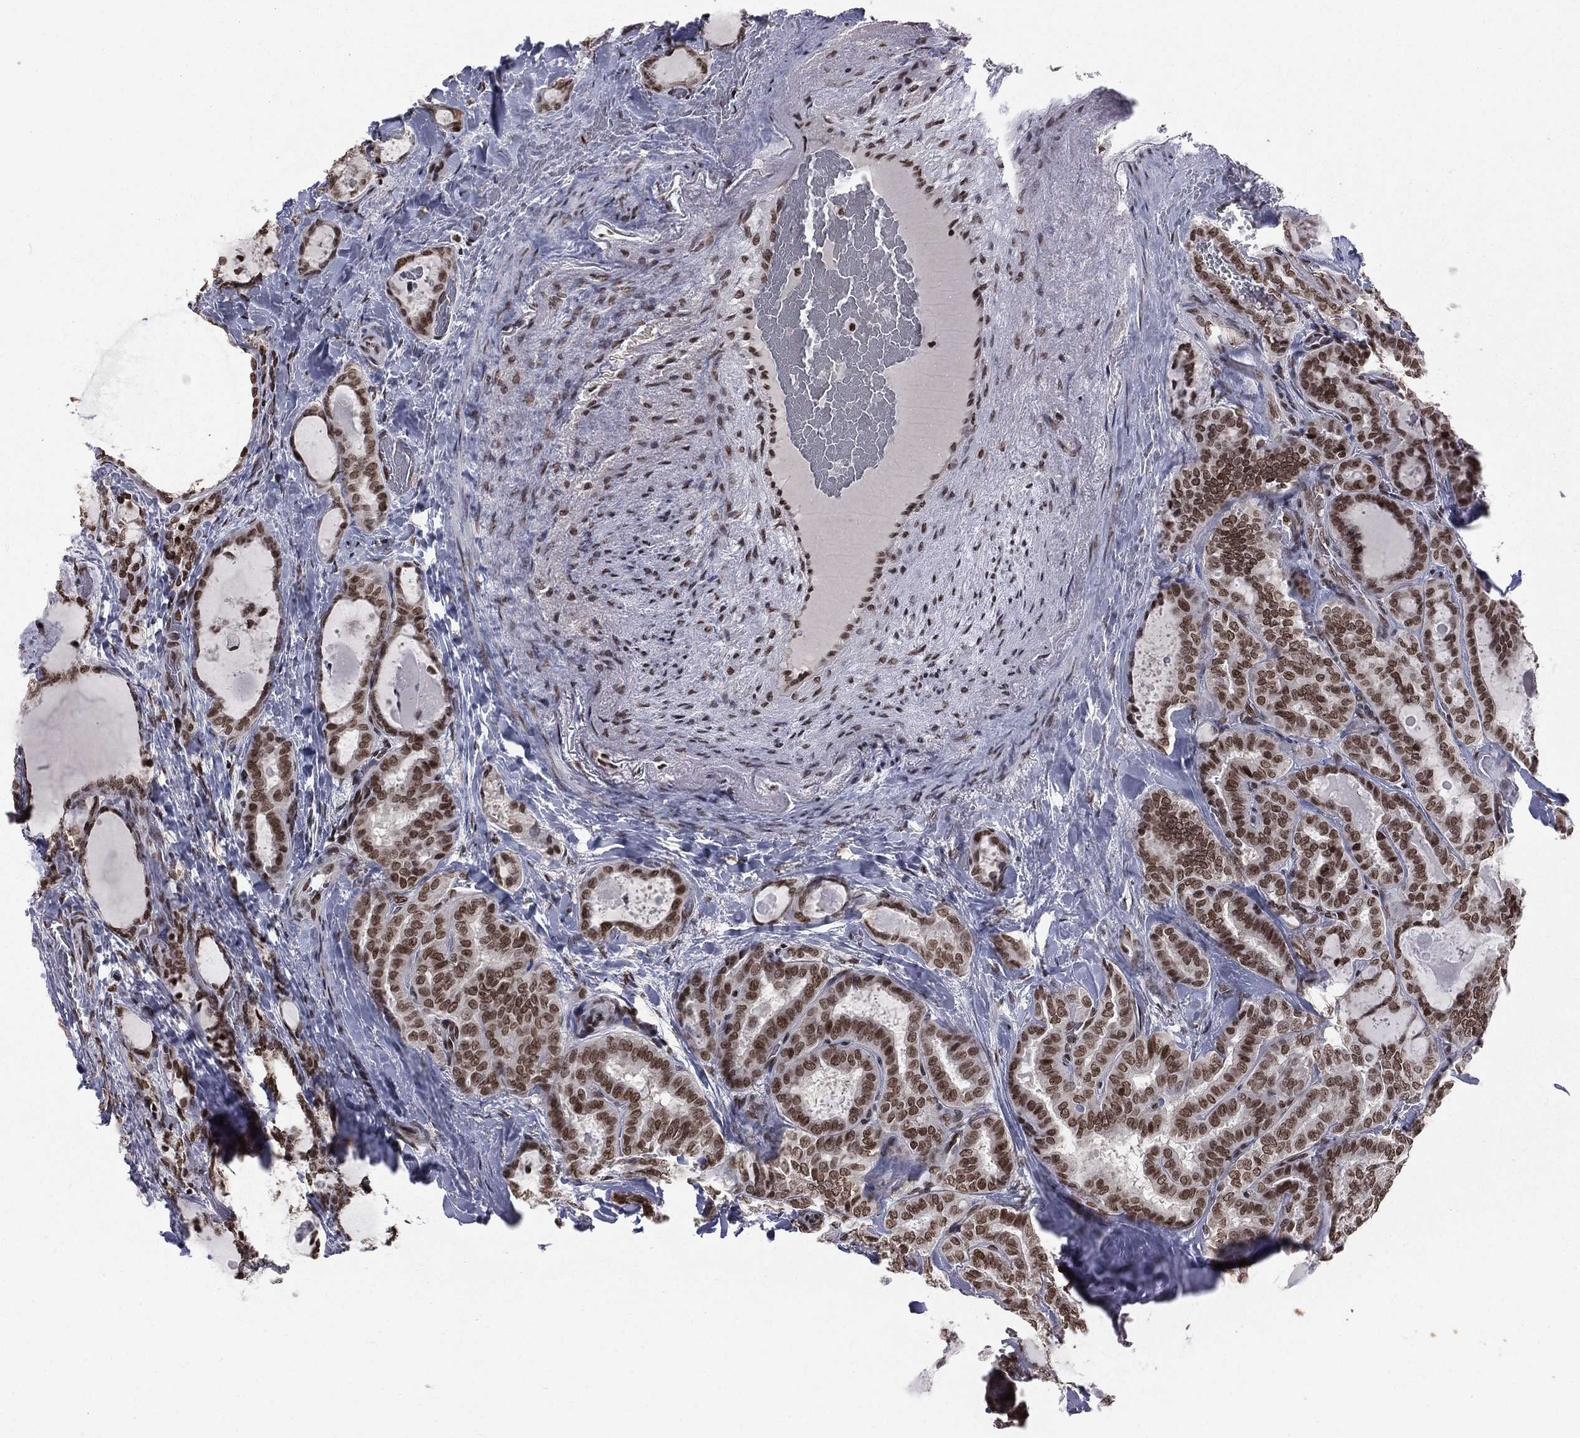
{"staining": {"intensity": "strong", "quantity": ">75%", "location": "nuclear"}, "tissue": "thyroid cancer", "cell_type": "Tumor cells", "image_type": "cancer", "snomed": [{"axis": "morphology", "description": "Papillary adenocarcinoma, NOS"}, {"axis": "topography", "description": "Thyroid gland"}], "caption": "The immunohistochemical stain labels strong nuclear positivity in tumor cells of thyroid cancer tissue. Immunohistochemistry stains the protein of interest in brown and the nuclei are stained blue.", "gene": "RFX7", "patient": {"sex": "female", "age": 39}}